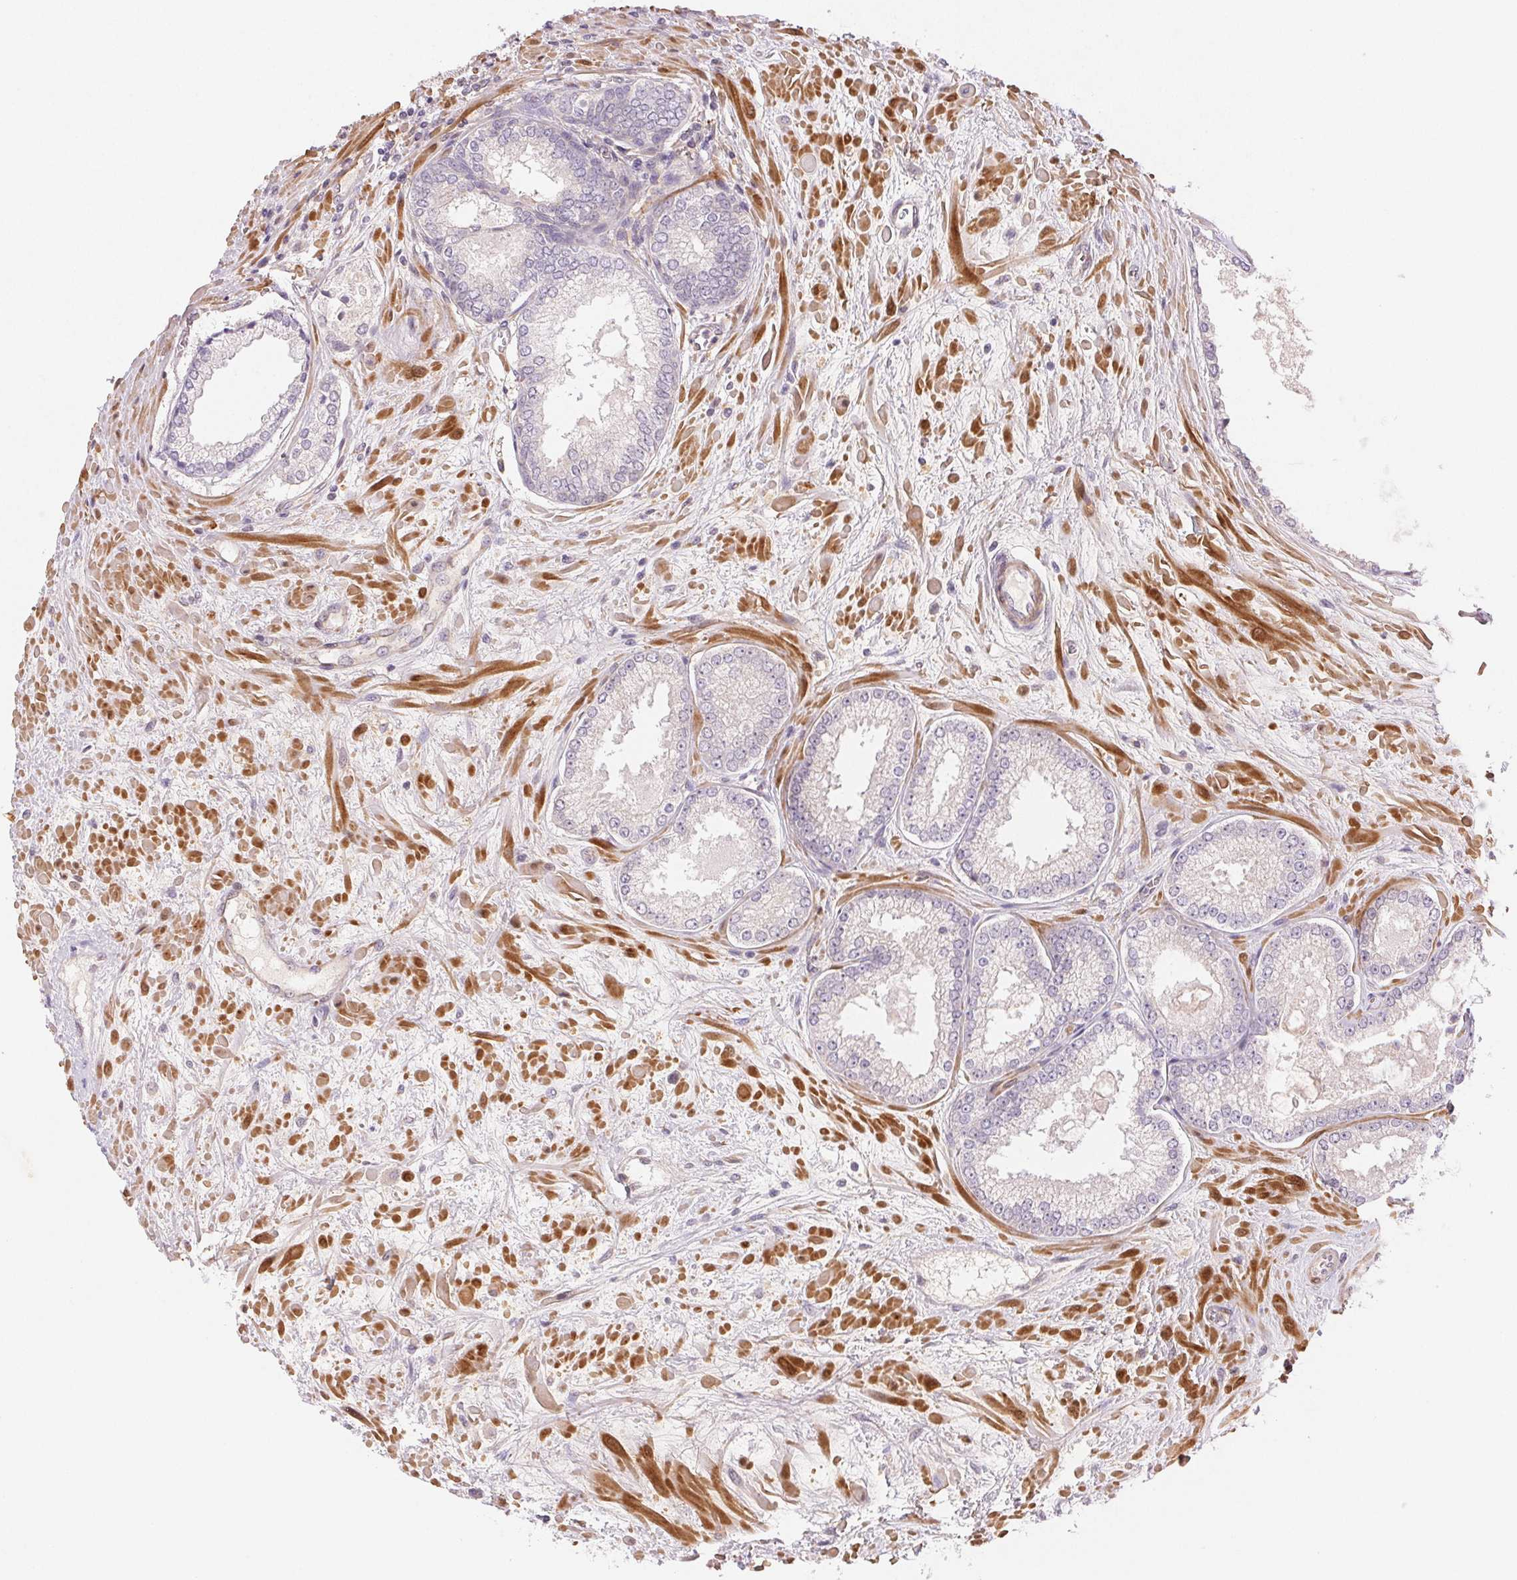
{"staining": {"intensity": "negative", "quantity": "none", "location": "none"}, "tissue": "prostate cancer", "cell_type": "Tumor cells", "image_type": "cancer", "snomed": [{"axis": "morphology", "description": "Adenocarcinoma, High grade"}, {"axis": "topography", "description": "Prostate"}], "caption": "Protein analysis of high-grade adenocarcinoma (prostate) displays no significant positivity in tumor cells. (DAB IHC visualized using brightfield microscopy, high magnification).", "gene": "SMTN", "patient": {"sex": "male", "age": 73}}